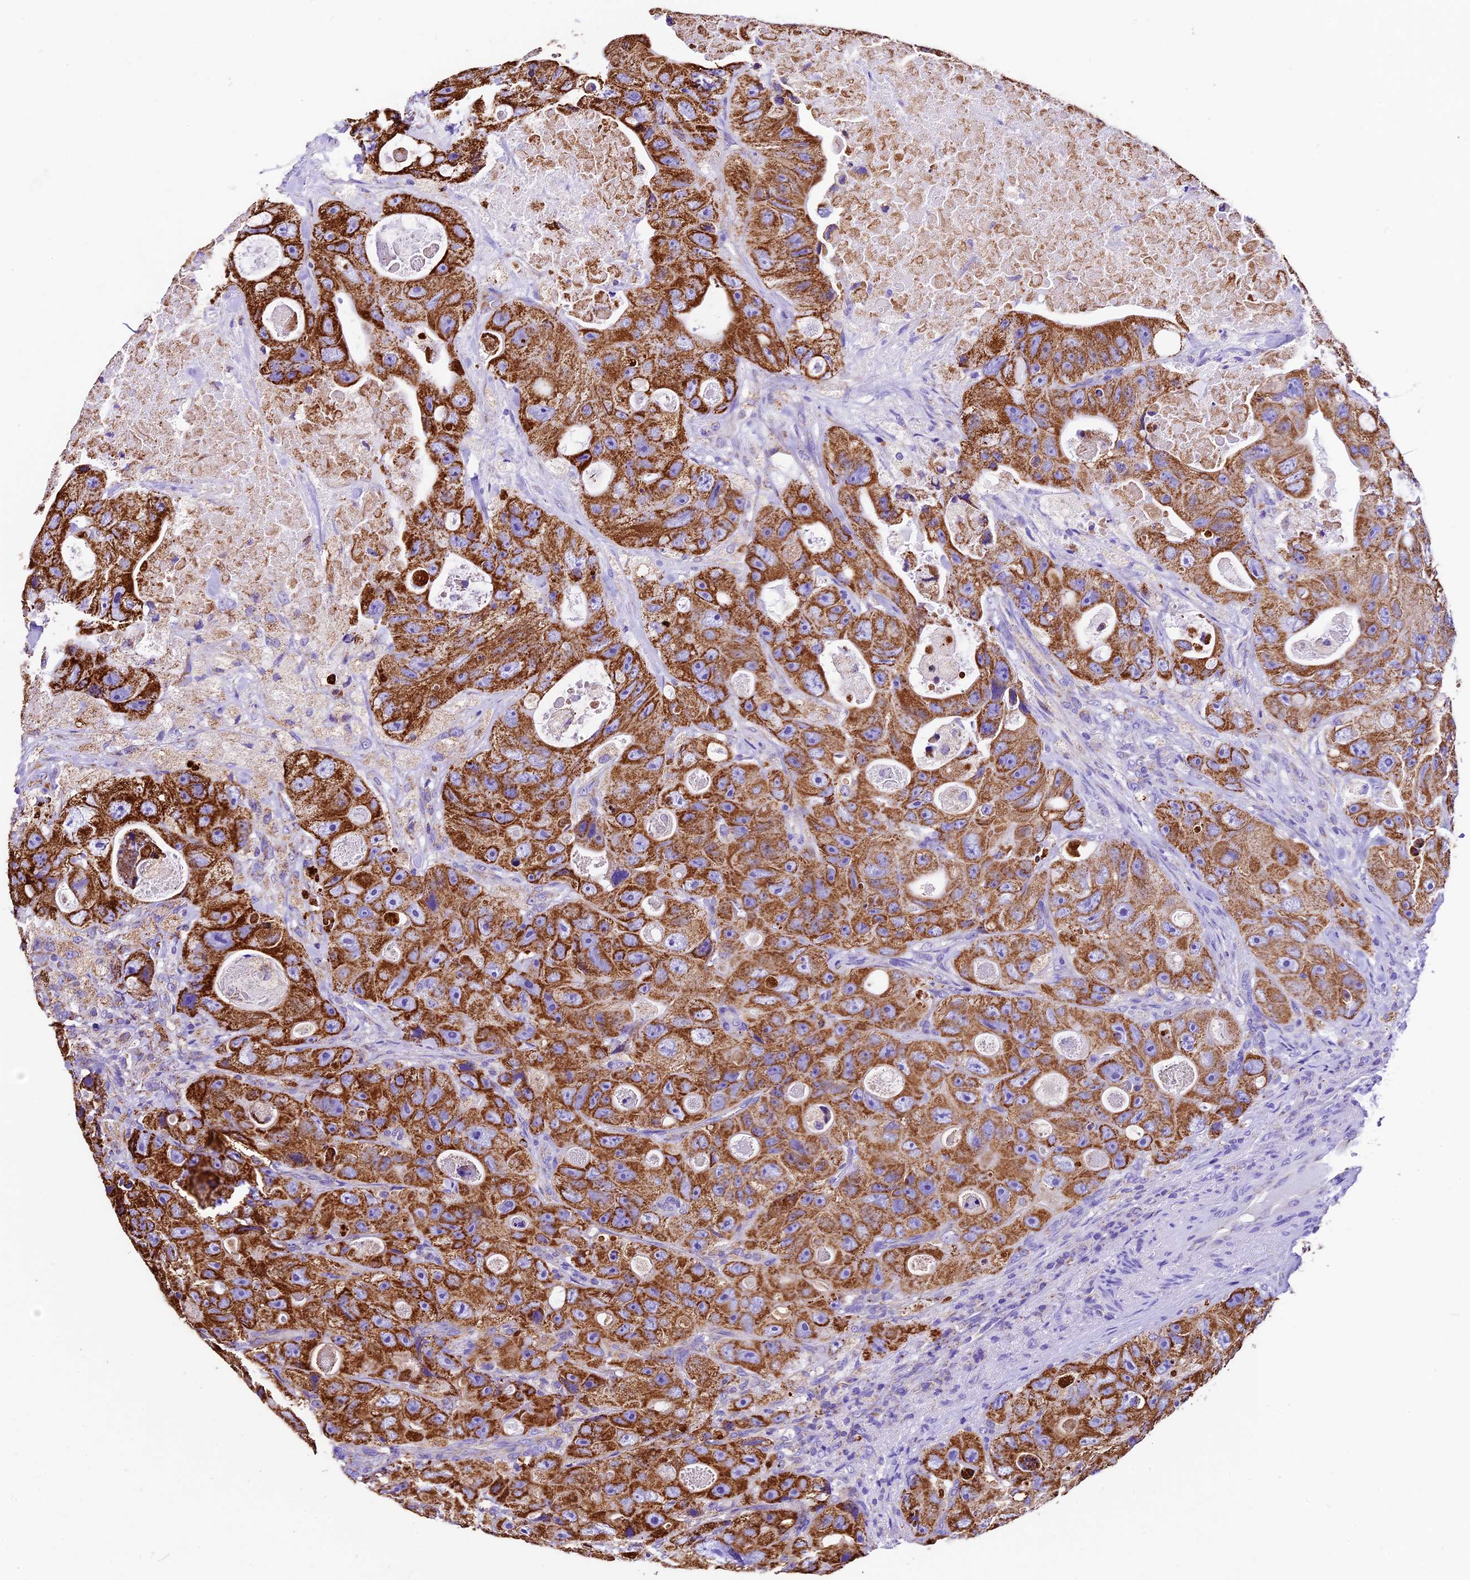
{"staining": {"intensity": "strong", "quantity": ">75%", "location": "cytoplasmic/membranous"}, "tissue": "colorectal cancer", "cell_type": "Tumor cells", "image_type": "cancer", "snomed": [{"axis": "morphology", "description": "Adenocarcinoma, NOS"}, {"axis": "topography", "description": "Colon"}], "caption": "Immunohistochemistry (IHC) of human colorectal adenocarcinoma displays high levels of strong cytoplasmic/membranous expression in about >75% of tumor cells.", "gene": "DCAF5", "patient": {"sex": "female", "age": 46}}